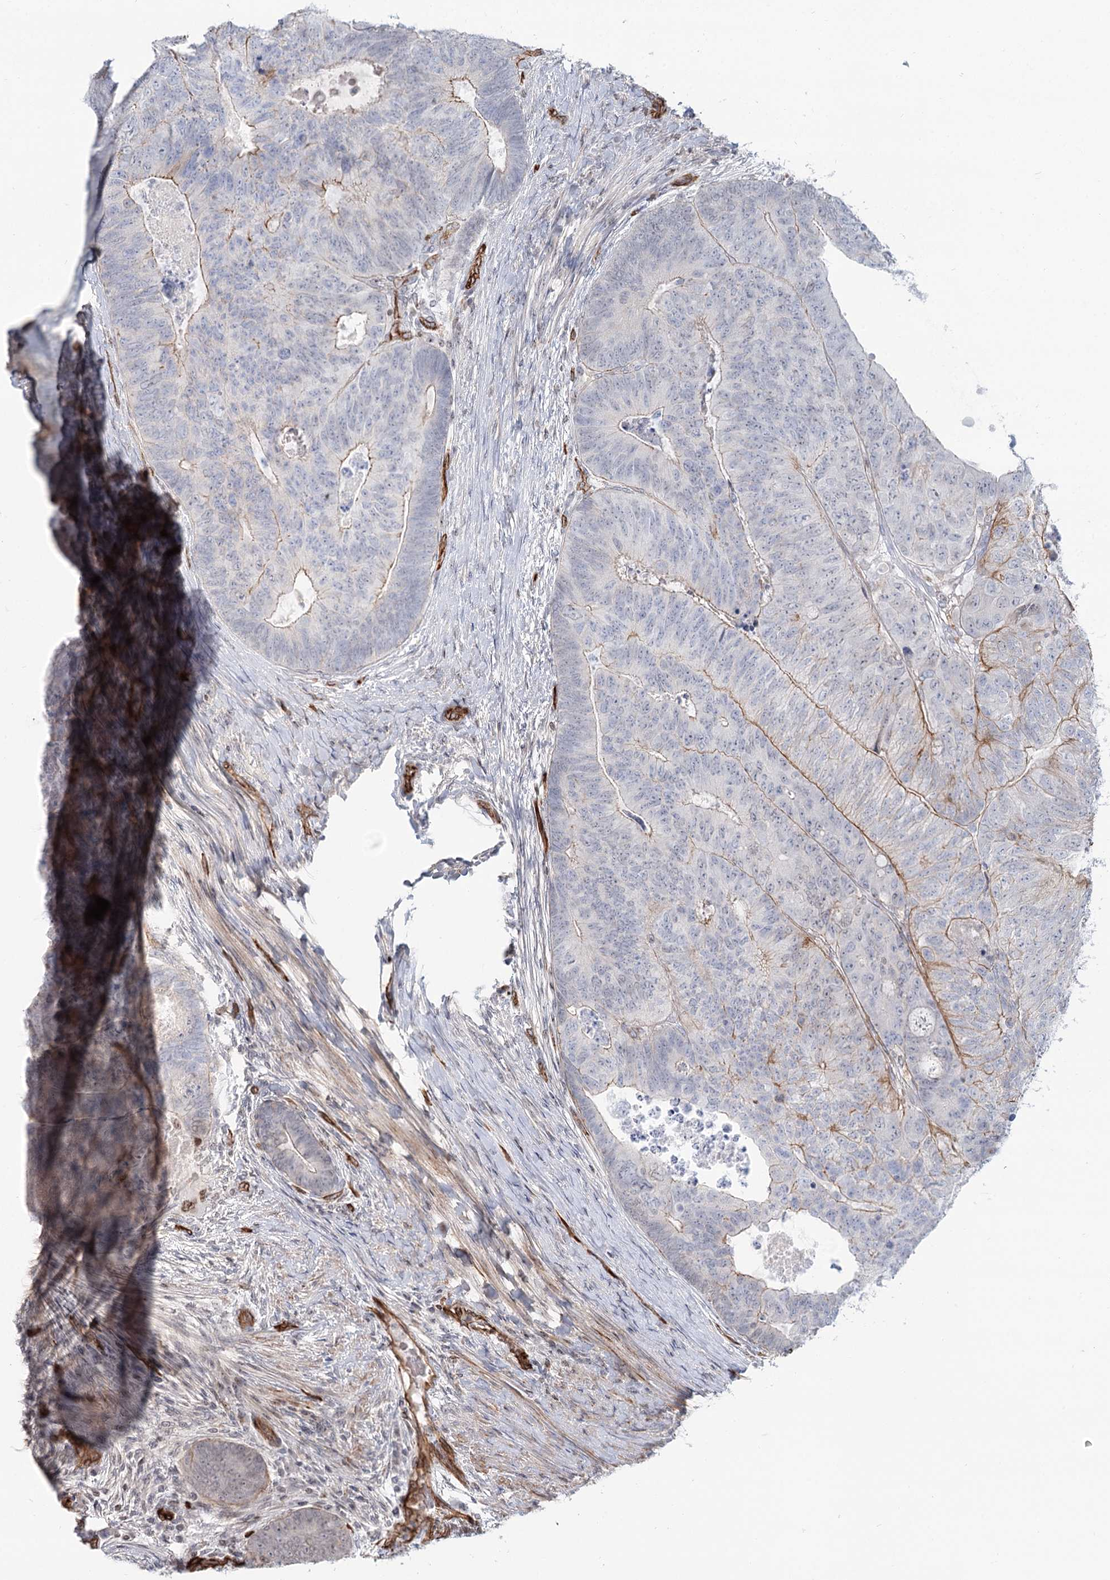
{"staining": {"intensity": "weak", "quantity": "<25%", "location": "cytoplasmic/membranous"}, "tissue": "colorectal cancer", "cell_type": "Tumor cells", "image_type": "cancer", "snomed": [{"axis": "morphology", "description": "Adenocarcinoma, NOS"}, {"axis": "topography", "description": "Colon"}], "caption": "Tumor cells are negative for brown protein staining in colorectal cancer (adenocarcinoma).", "gene": "ZFYVE28", "patient": {"sex": "female", "age": 67}}